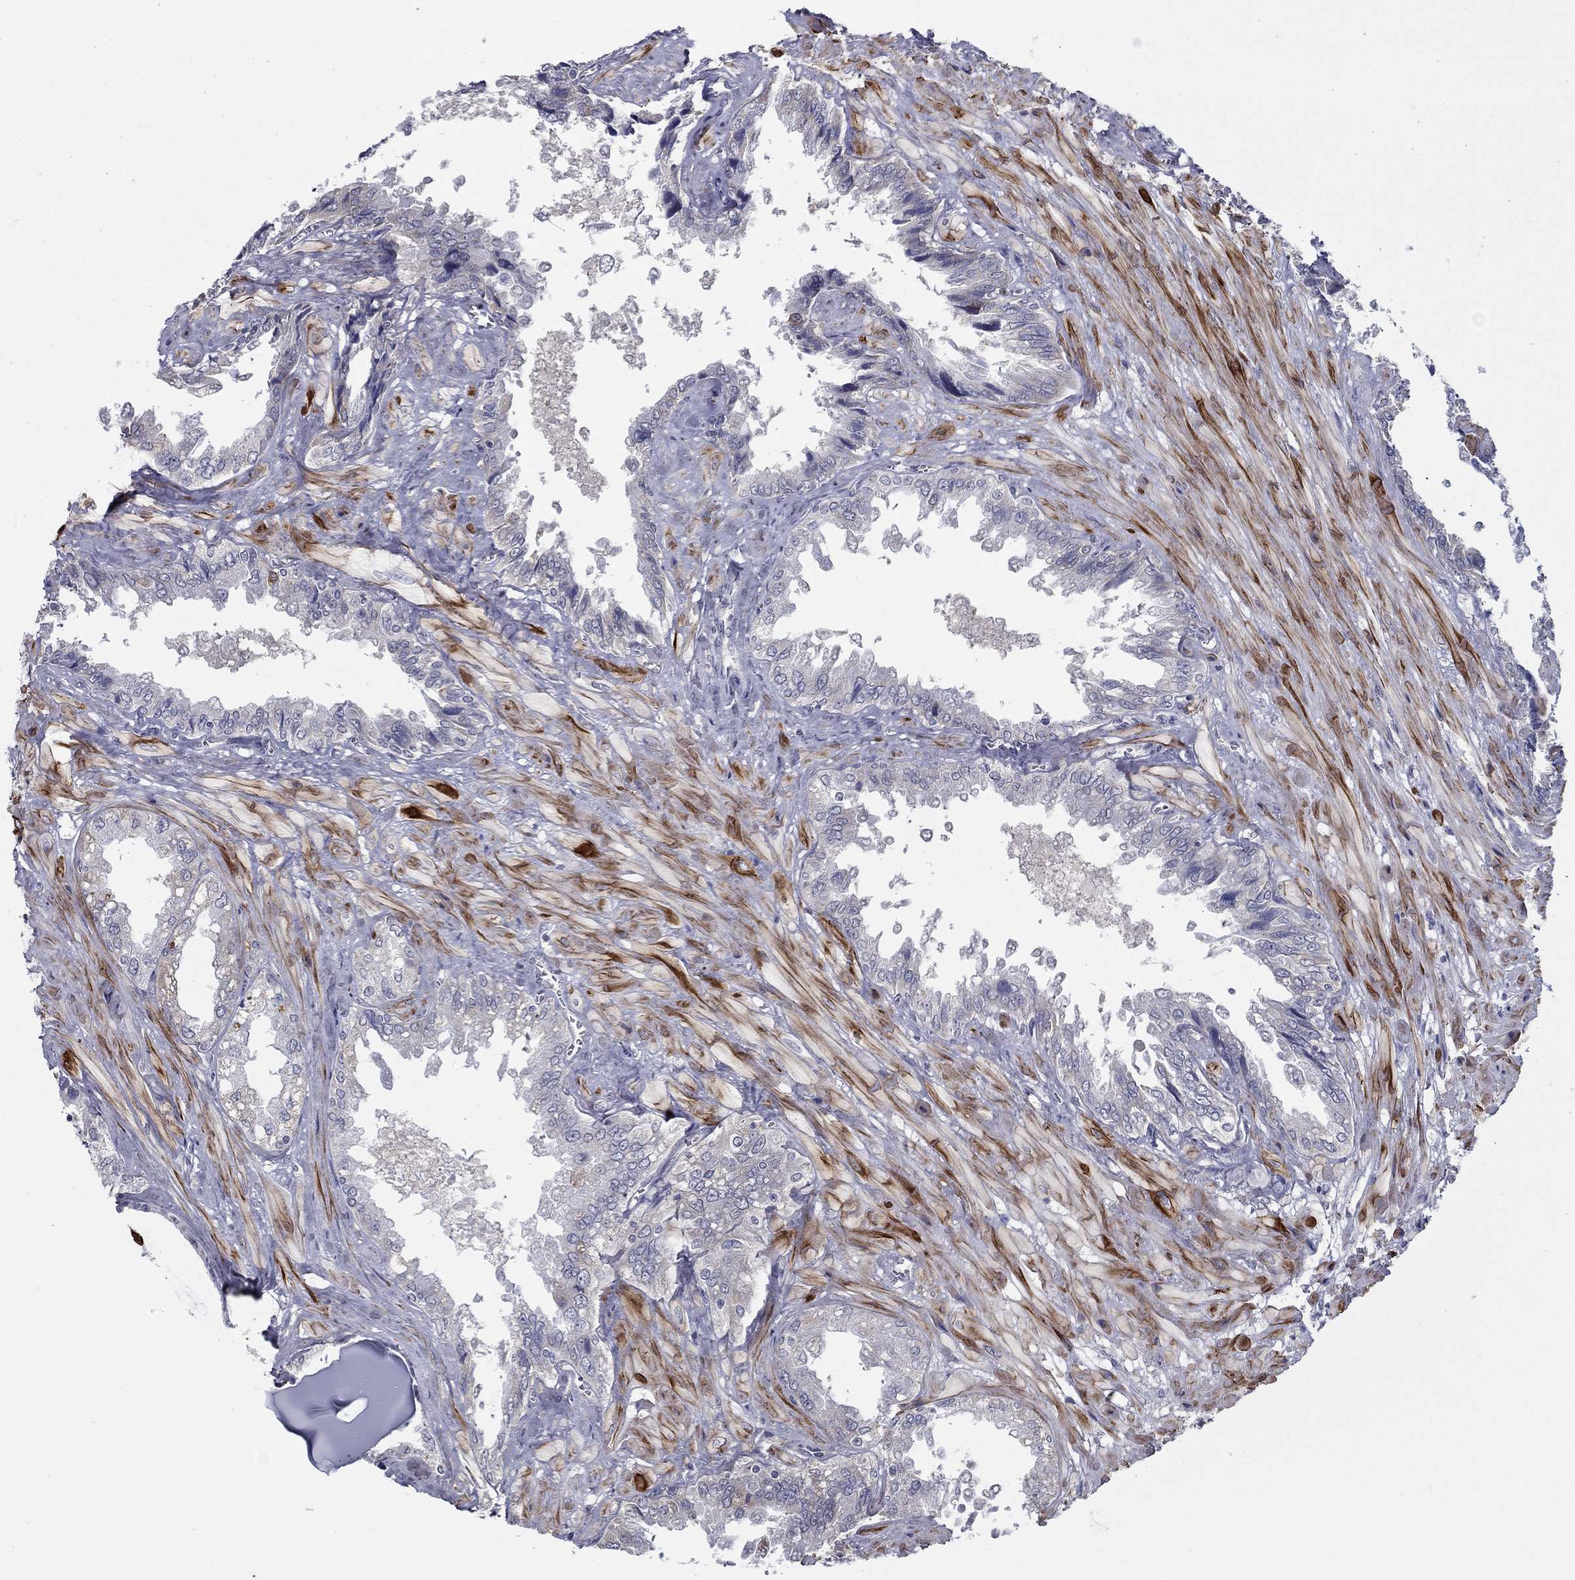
{"staining": {"intensity": "negative", "quantity": "none", "location": "none"}, "tissue": "seminal vesicle", "cell_type": "Glandular cells", "image_type": "normal", "snomed": [{"axis": "morphology", "description": "Normal tissue, NOS"}, {"axis": "topography", "description": "Seminal veicle"}], "caption": "Glandular cells show no significant expression in normal seminal vesicle. (Brightfield microscopy of DAB (3,3'-diaminobenzidine) immunohistochemistry at high magnification).", "gene": "LACTB2", "patient": {"sex": "male", "age": 67}}